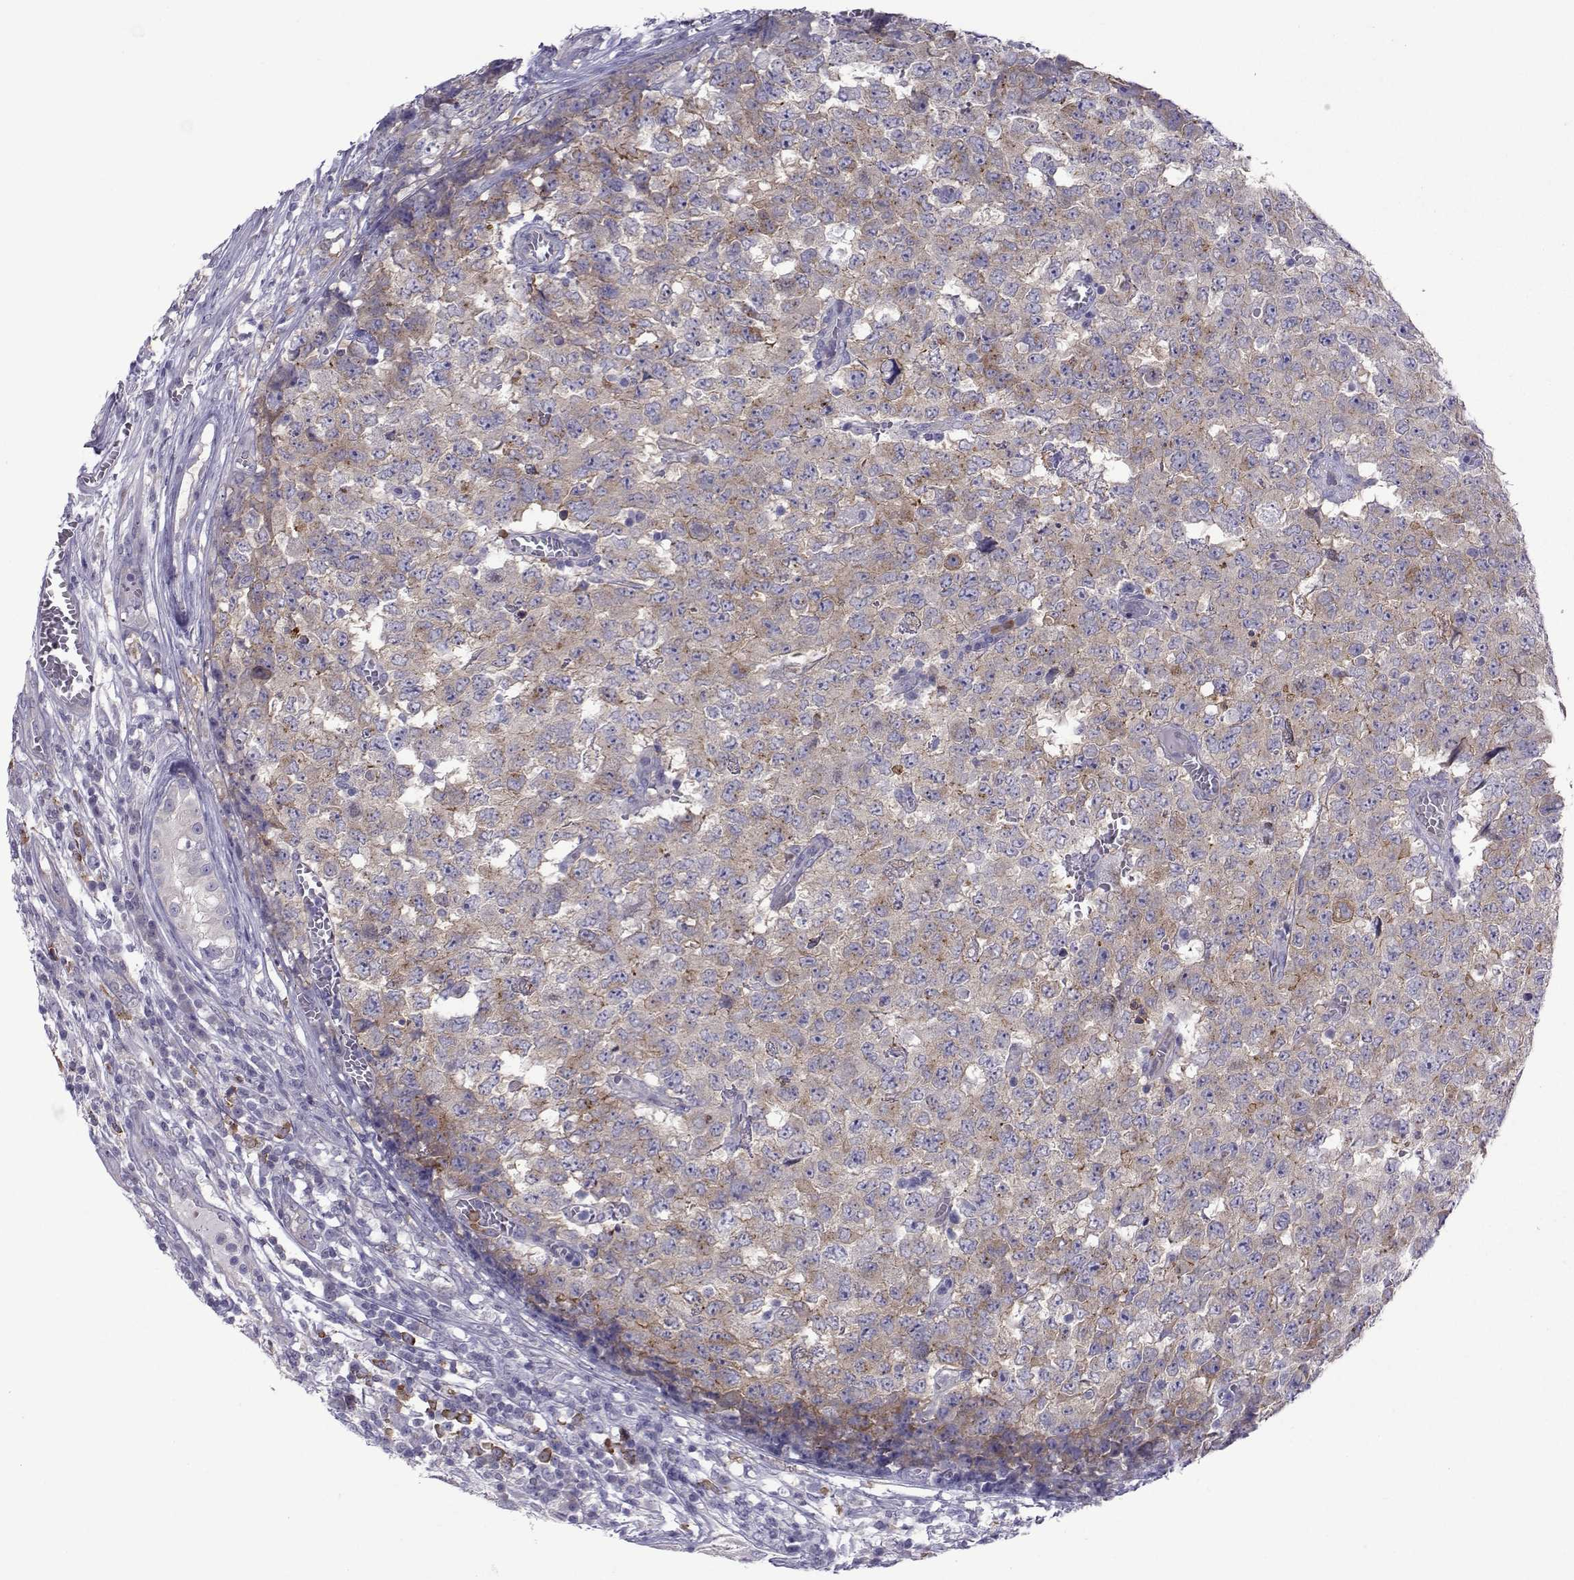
{"staining": {"intensity": "moderate", "quantity": "25%-75%", "location": "cytoplasmic/membranous"}, "tissue": "testis cancer", "cell_type": "Tumor cells", "image_type": "cancer", "snomed": [{"axis": "morphology", "description": "Carcinoma, Embryonal, NOS"}, {"axis": "topography", "description": "Testis"}], "caption": "Human testis cancer (embryonal carcinoma) stained with a brown dye displays moderate cytoplasmic/membranous positive expression in about 25%-75% of tumor cells.", "gene": "COL22A1", "patient": {"sex": "male", "age": 23}}